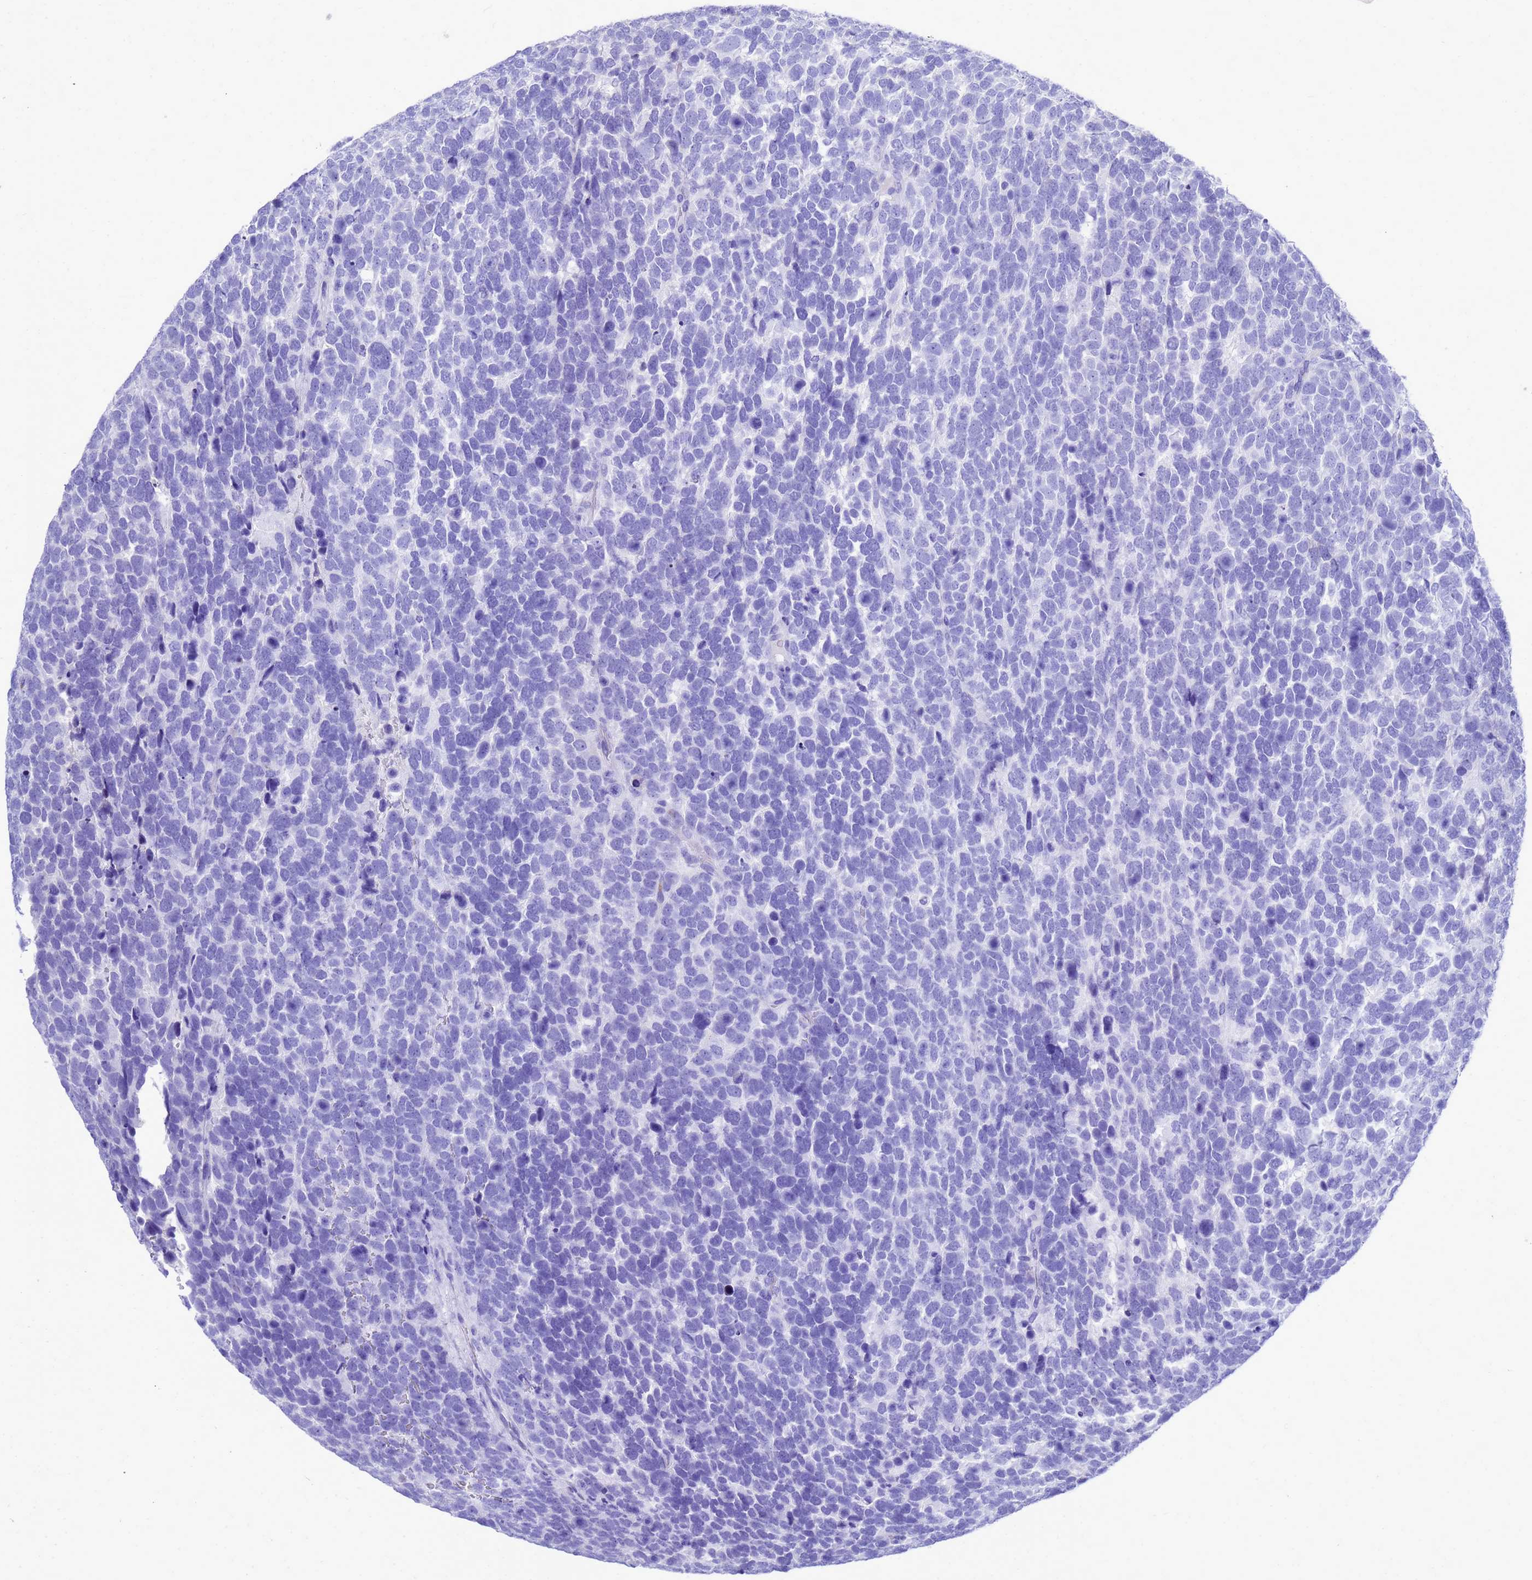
{"staining": {"intensity": "negative", "quantity": "none", "location": "none"}, "tissue": "urothelial cancer", "cell_type": "Tumor cells", "image_type": "cancer", "snomed": [{"axis": "morphology", "description": "Urothelial carcinoma, High grade"}, {"axis": "topography", "description": "Urinary bladder"}], "caption": "A histopathology image of urothelial cancer stained for a protein shows no brown staining in tumor cells. Nuclei are stained in blue.", "gene": "OR52E2", "patient": {"sex": "female", "age": 82}}